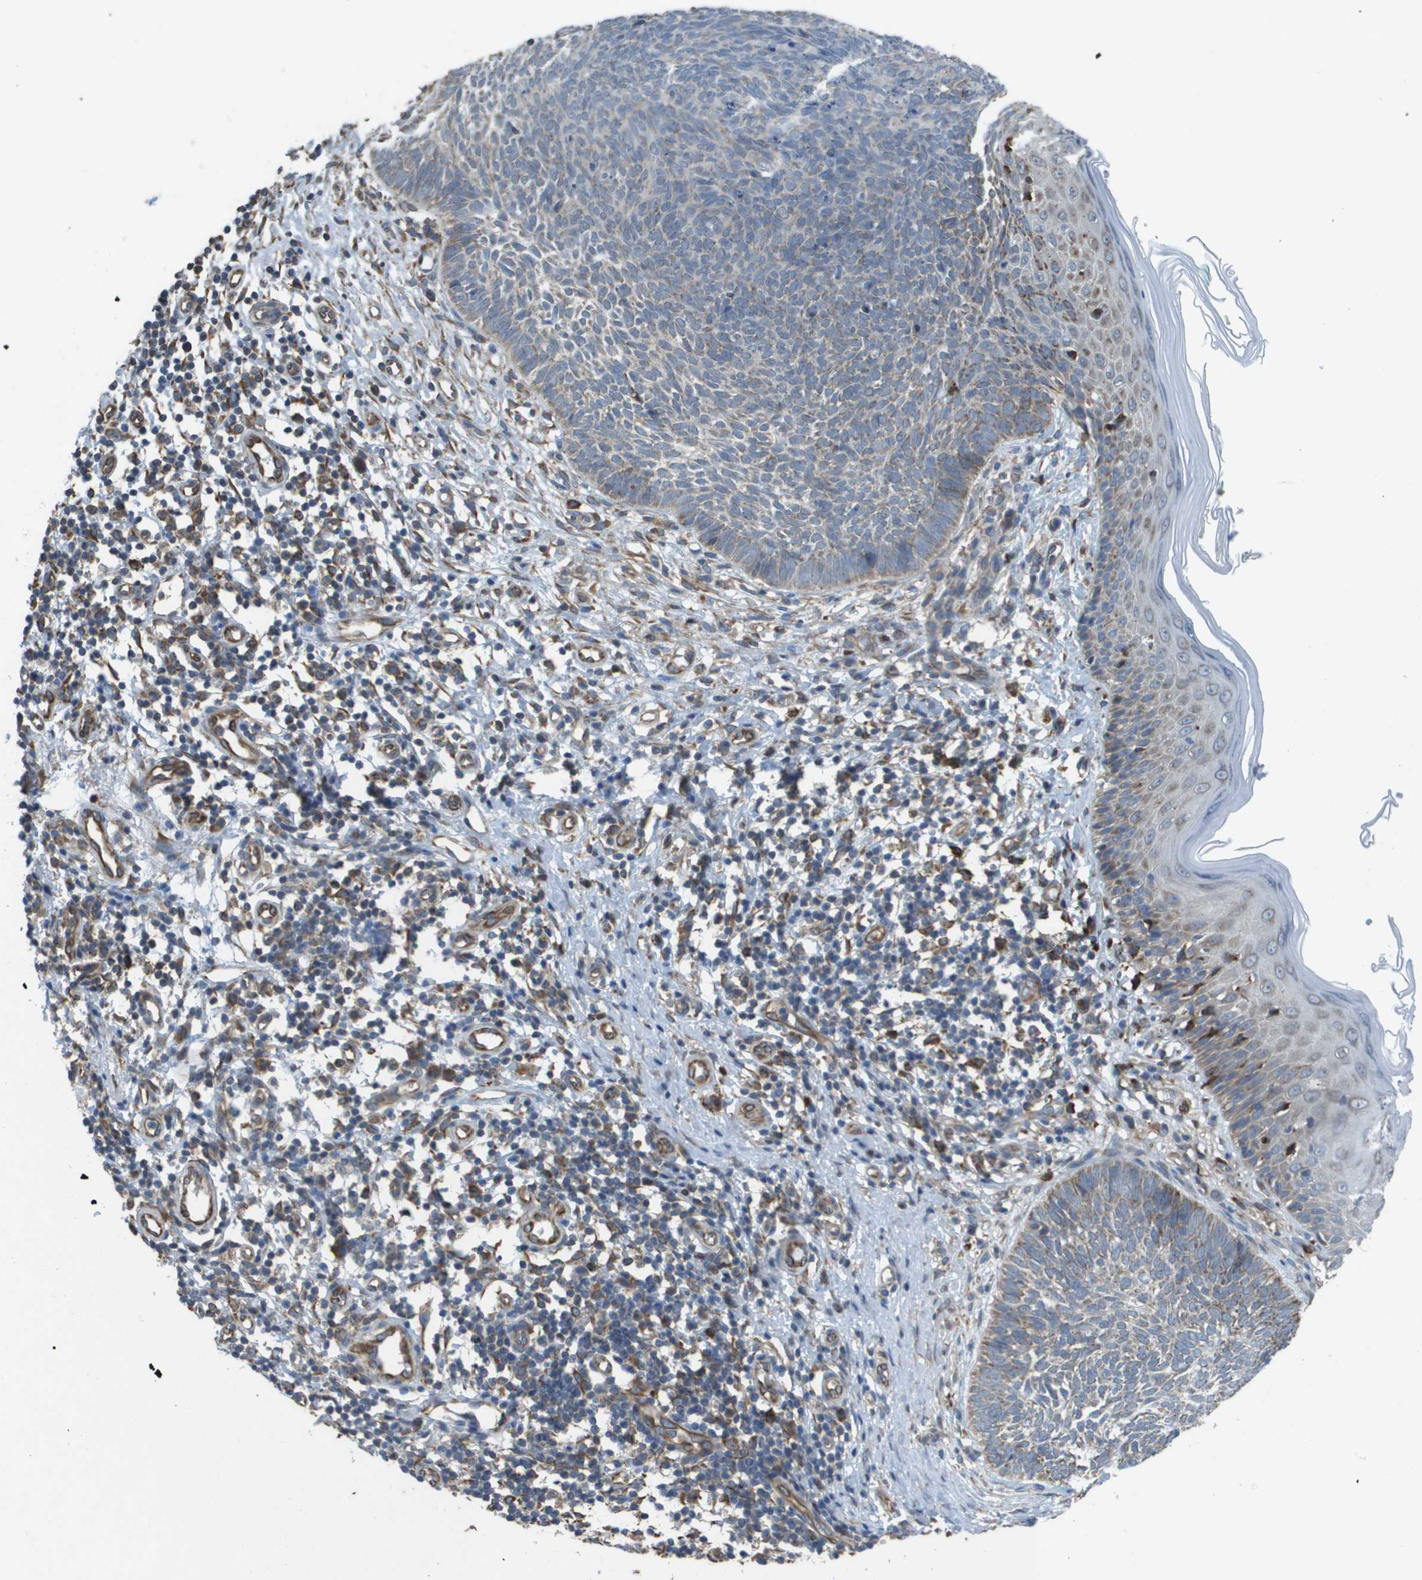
{"staining": {"intensity": "weak", "quantity": "<25%", "location": "cytoplasmic/membranous"}, "tissue": "skin cancer", "cell_type": "Tumor cells", "image_type": "cancer", "snomed": [{"axis": "morphology", "description": "Basal cell carcinoma"}, {"axis": "topography", "description": "Skin"}], "caption": "DAB (3,3'-diaminobenzidine) immunohistochemical staining of human basal cell carcinoma (skin) demonstrates no significant staining in tumor cells.", "gene": "CLCN2", "patient": {"sex": "male", "age": 60}}